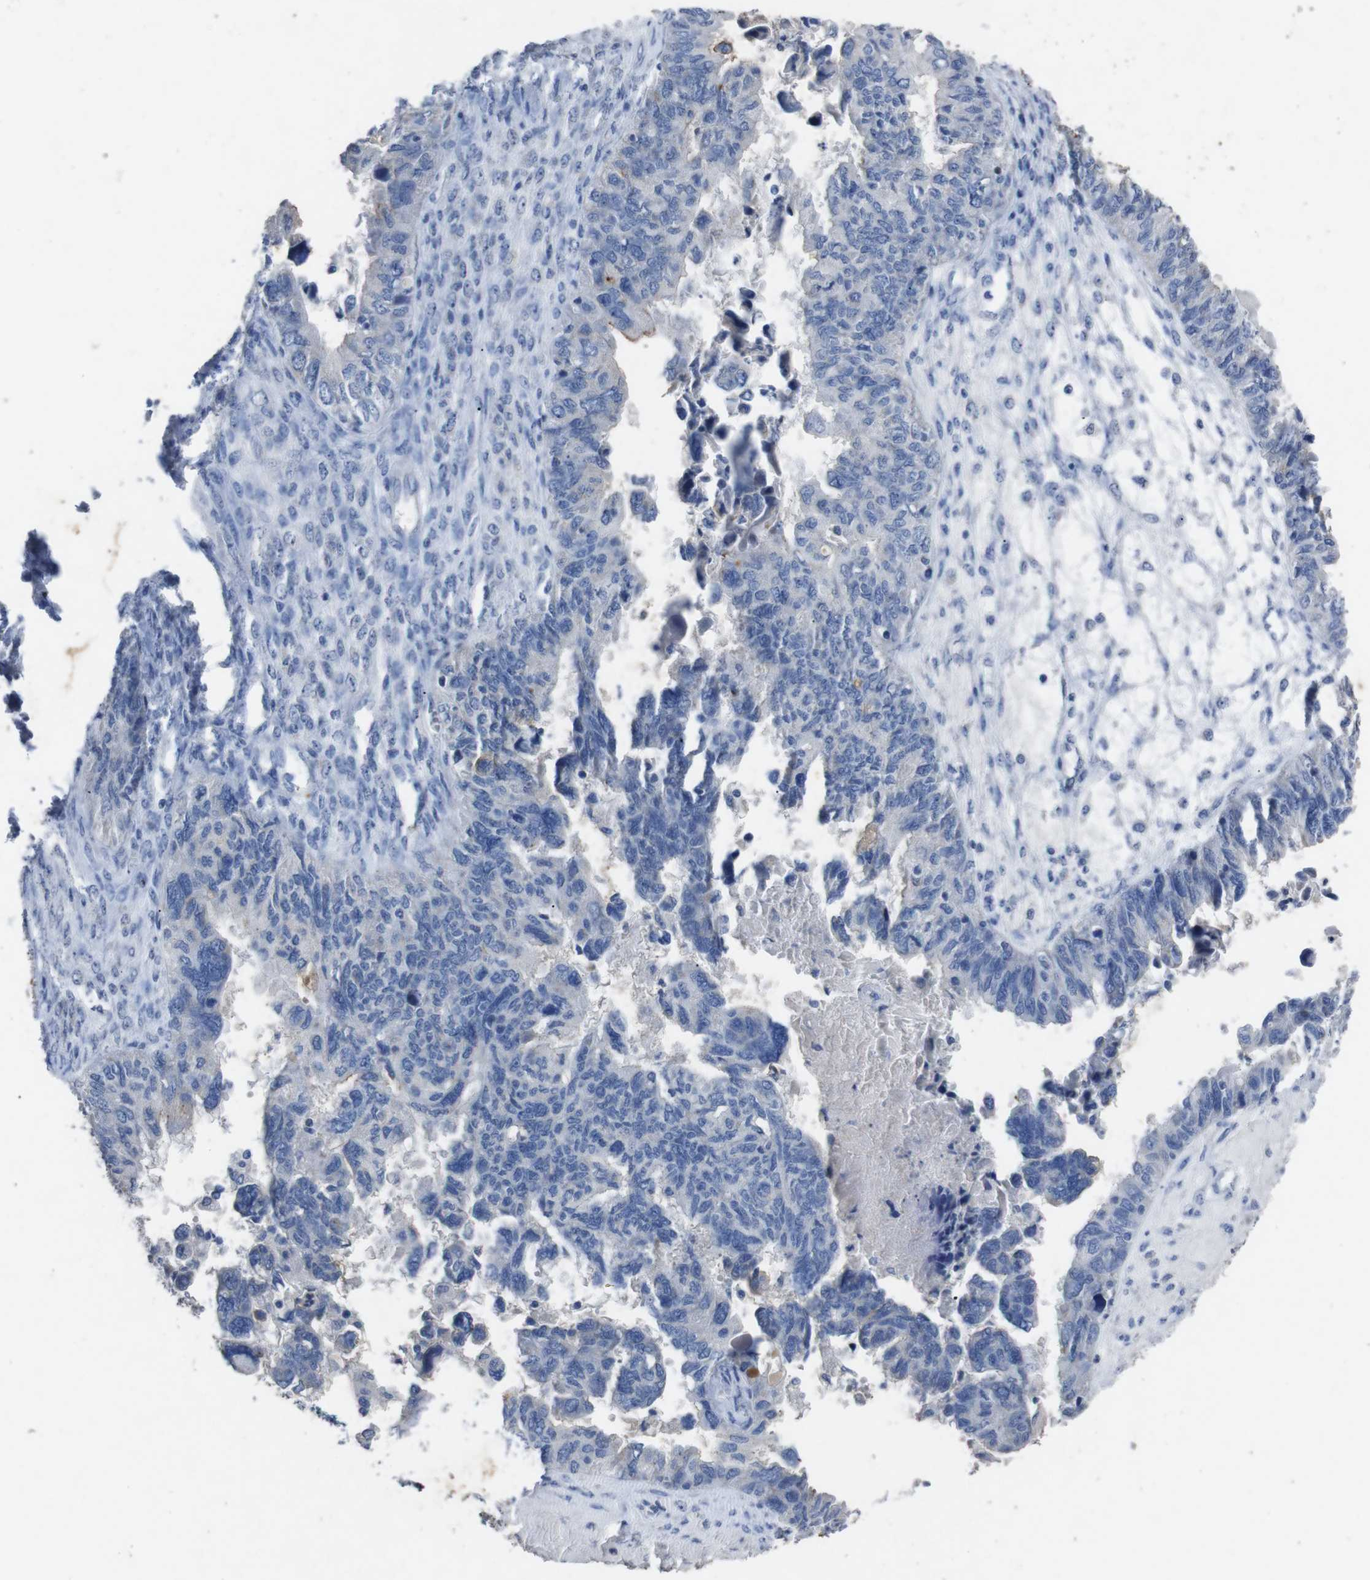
{"staining": {"intensity": "negative", "quantity": "none", "location": "none"}, "tissue": "ovarian cancer", "cell_type": "Tumor cells", "image_type": "cancer", "snomed": [{"axis": "morphology", "description": "Cystadenocarcinoma, serous, NOS"}, {"axis": "topography", "description": "Ovary"}], "caption": "The image shows no staining of tumor cells in ovarian cancer (serous cystadenocarcinoma).", "gene": "GJB2", "patient": {"sex": "female", "age": 79}}